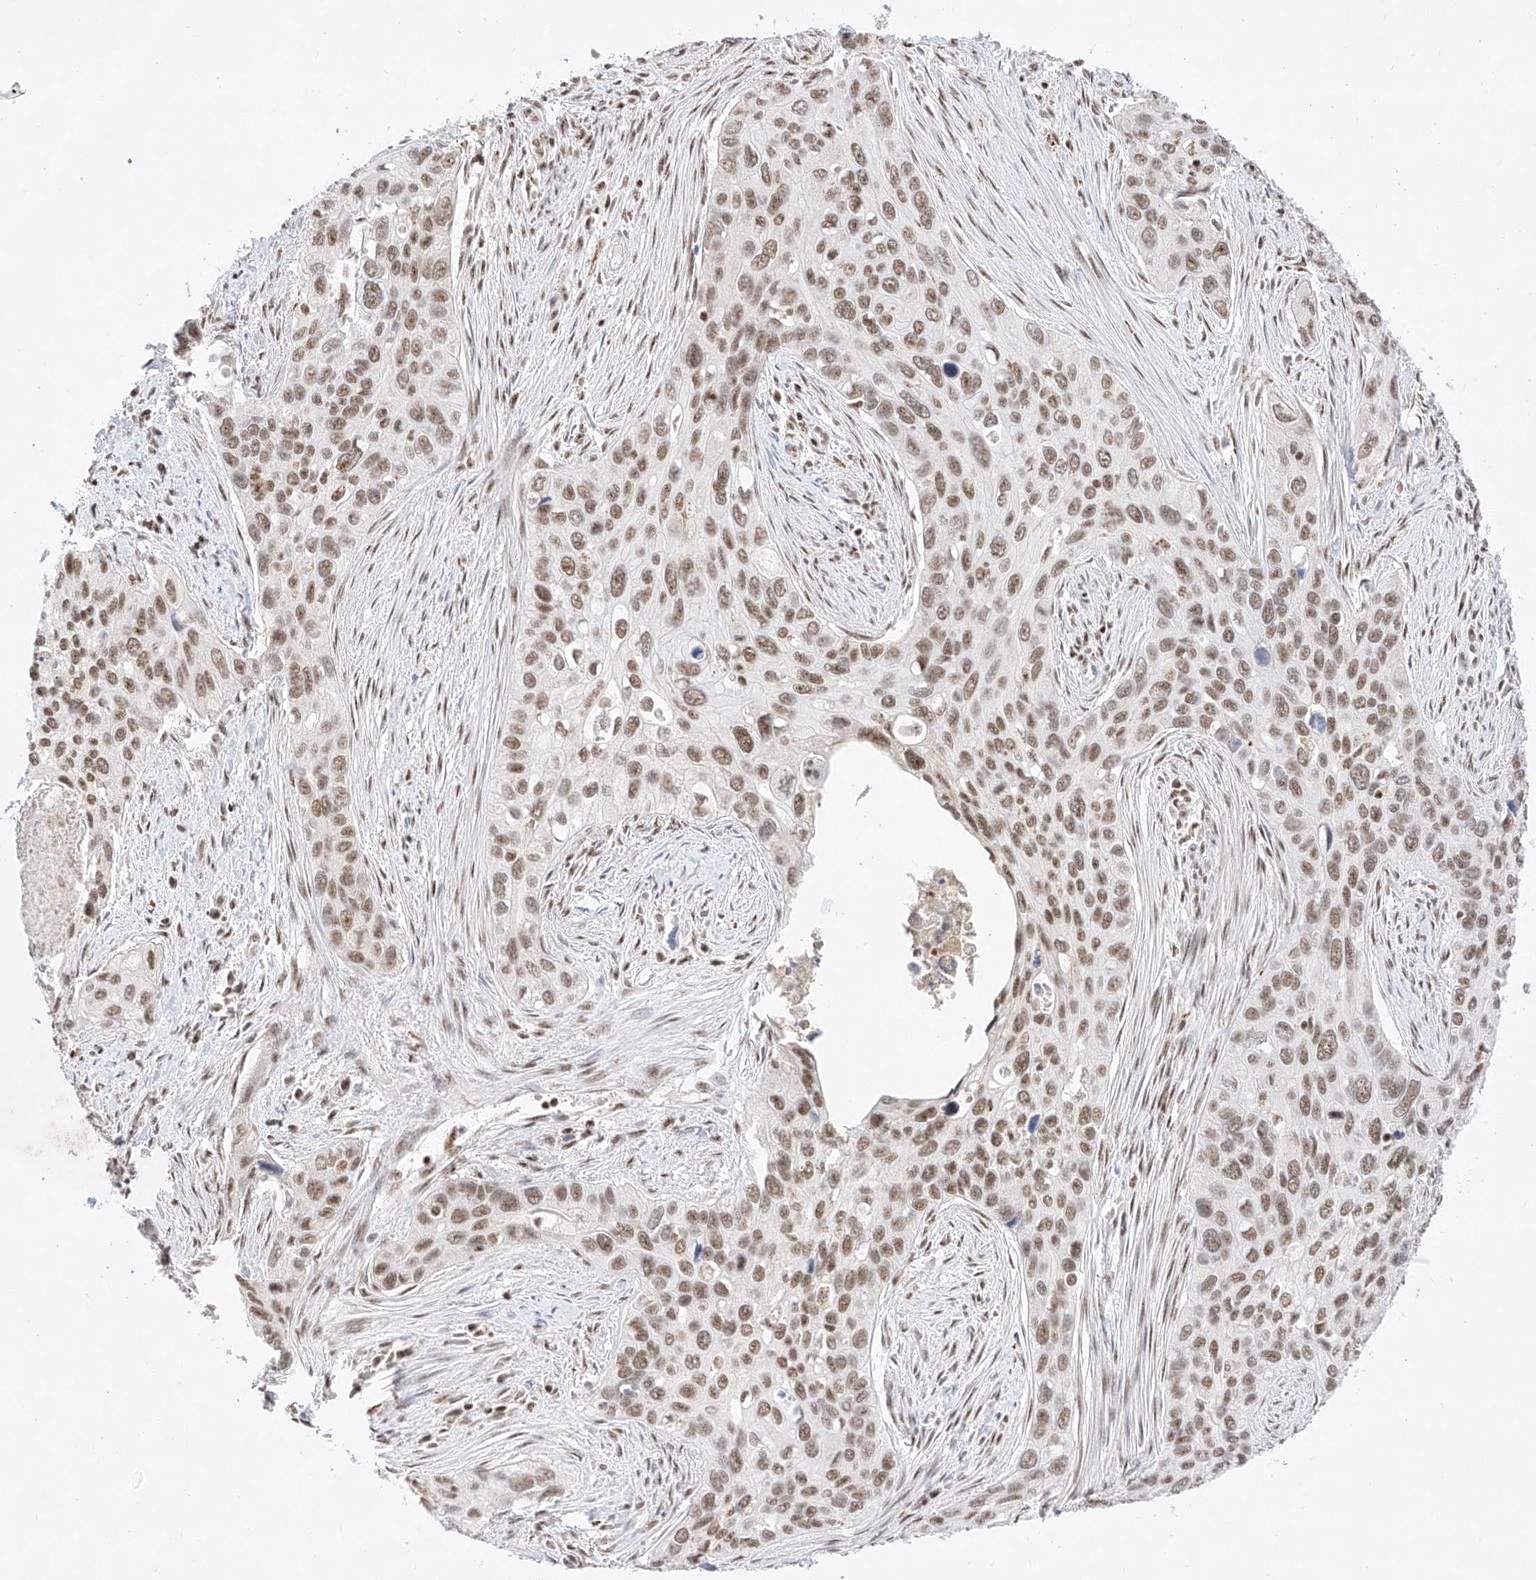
{"staining": {"intensity": "moderate", "quantity": ">75%", "location": "nuclear"}, "tissue": "cervical cancer", "cell_type": "Tumor cells", "image_type": "cancer", "snomed": [{"axis": "morphology", "description": "Squamous cell carcinoma, NOS"}, {"axis": "topography", "description": "Cervix"}], "caption": "High-power microscopy captured an immunohistochemistry micrograph of squamous cell carcinoma (cervical), revealing moderate nuclear expression in approximately >75% of tumor cells.", "gene": "NRF1", "patient": {"sex": "female", "age": 55}}